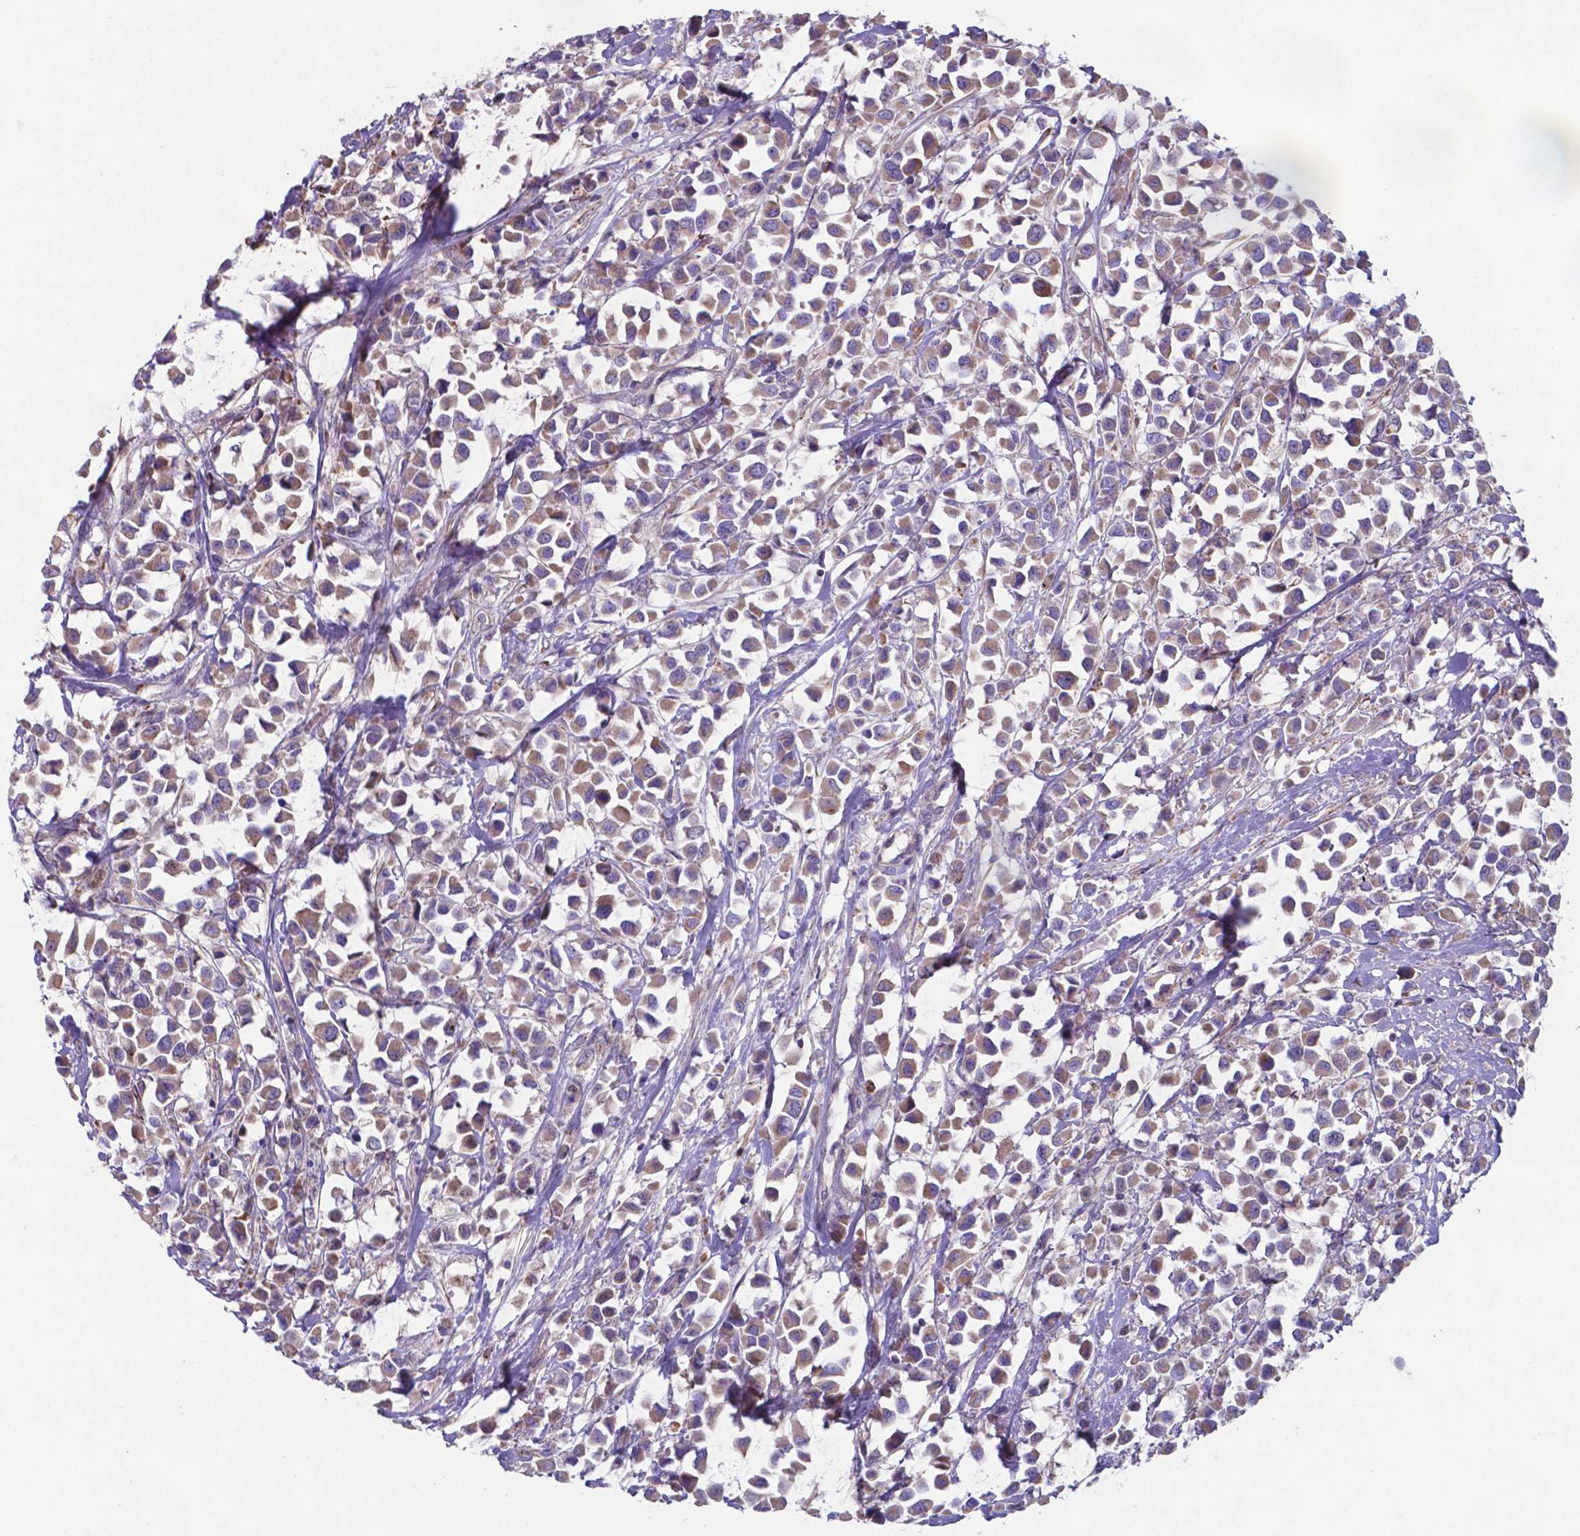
{"staining": {"intensity": "weak", "quantity": ">75%", "location": "cytoplasmic/membranous"}, "tissue": "breast cancer", "cell_type": "Tumor cells", "image_type": "cancer", "snomed": [{"axis": "morphology", "description": "Duct carcinoma"}, {"axis": "topography", "description": "Breast"}], "caption": "Protein expression analysis of breast infiltrating ductal carcinoma demonstrates weak cytoplasmic/membranous positivity in approximately >75% of tumor cells. The protein of interest is stained brown, and the nuclei are stained in blue (DAB IHC with brightfield microscopy, high magnification).", "gene": "TYRO3", "patient": {"sex": "female", "age": 61}}